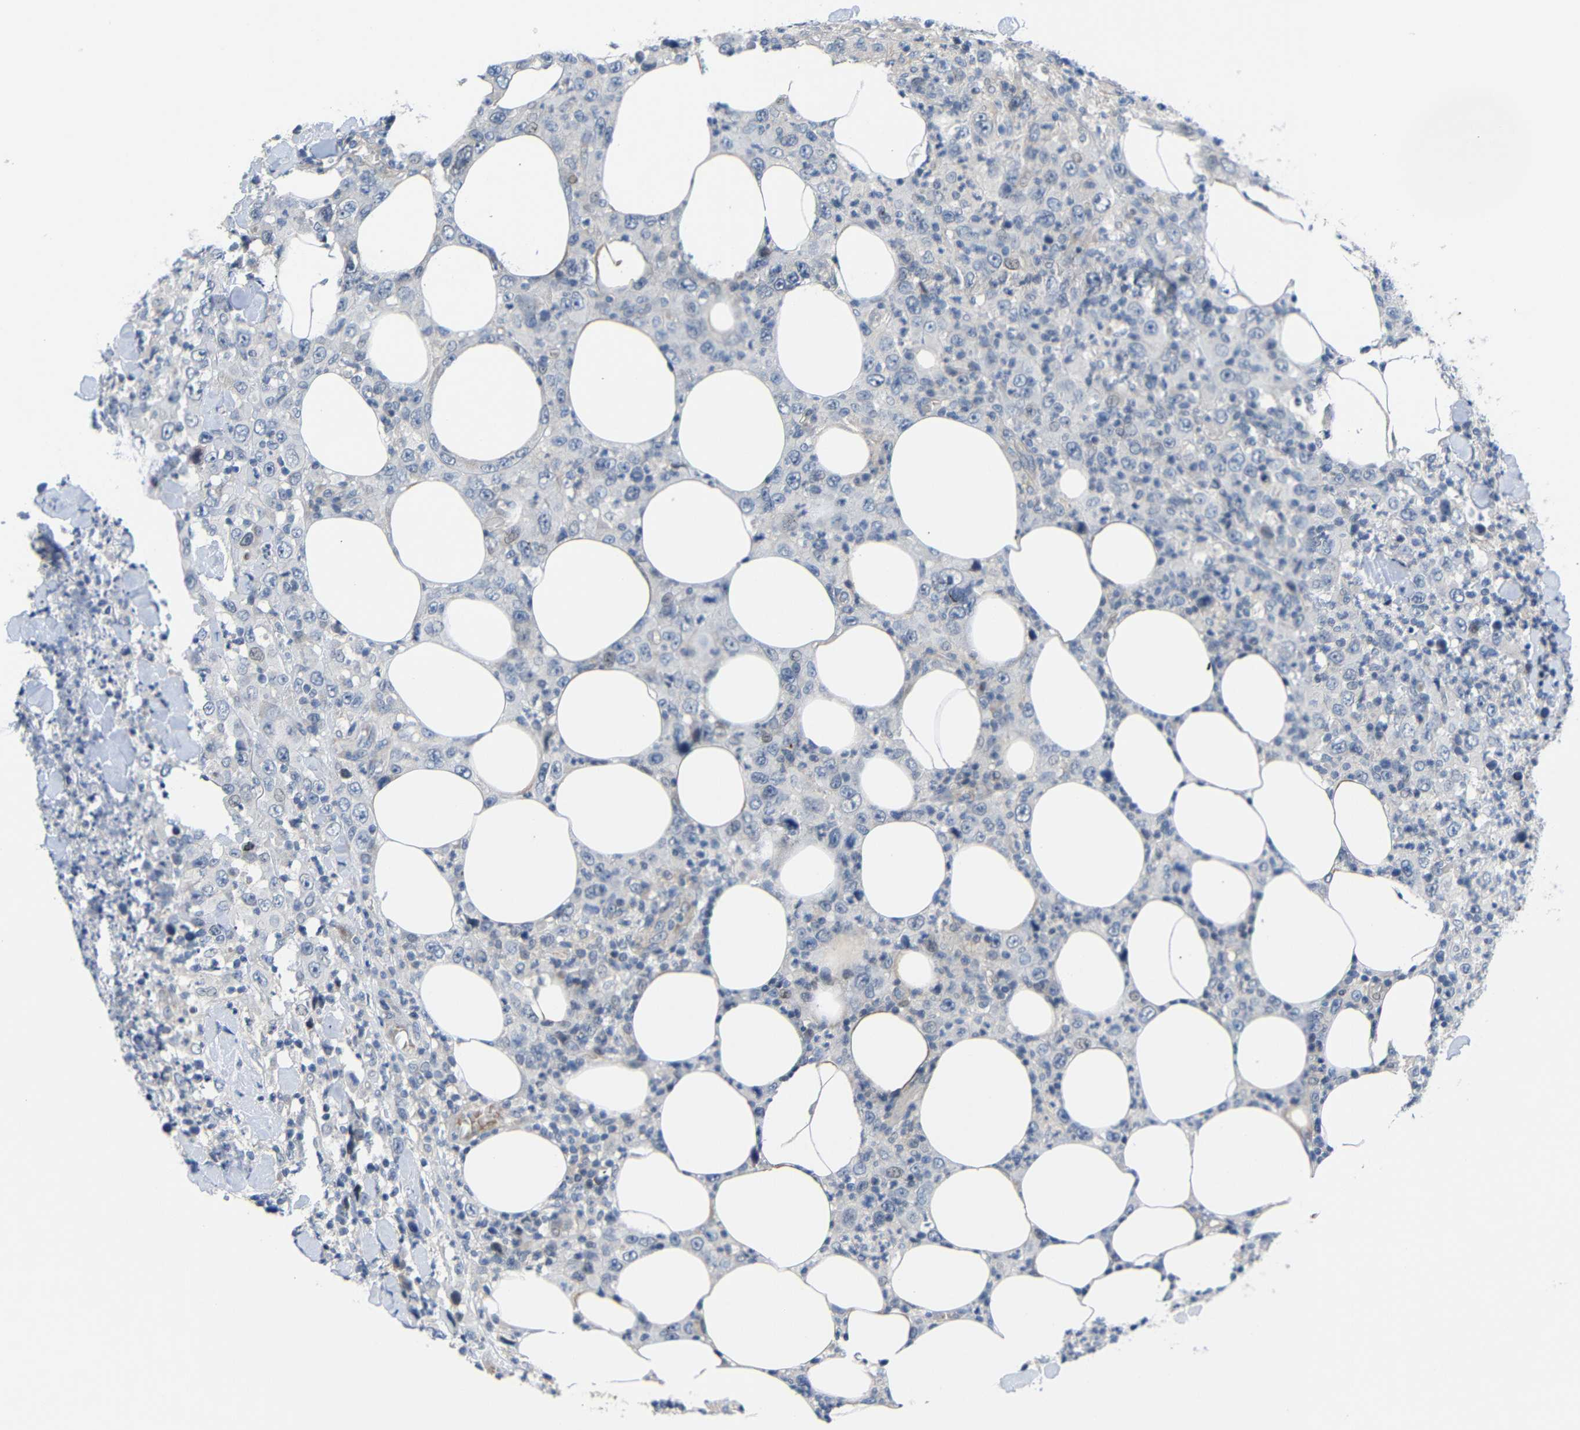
{"staining": {"intensity": "negative", "quantity": "none", "location": "none"}, "tissue": "thyroid cancer", "cell_type": "Tumor cells", "image_type": "cancer", "snomed": [{"axis": "morphology", "description": "Carcinoma, NOS"}, {"axis": "topography", "description": "Thyroid gland"}], "caption": "Human thyroid cancer stained for a protein using IHC reveals no staining in tumor cells.", "gene": "CMTM1", "patient": {"sex": "female", "age": 77}}